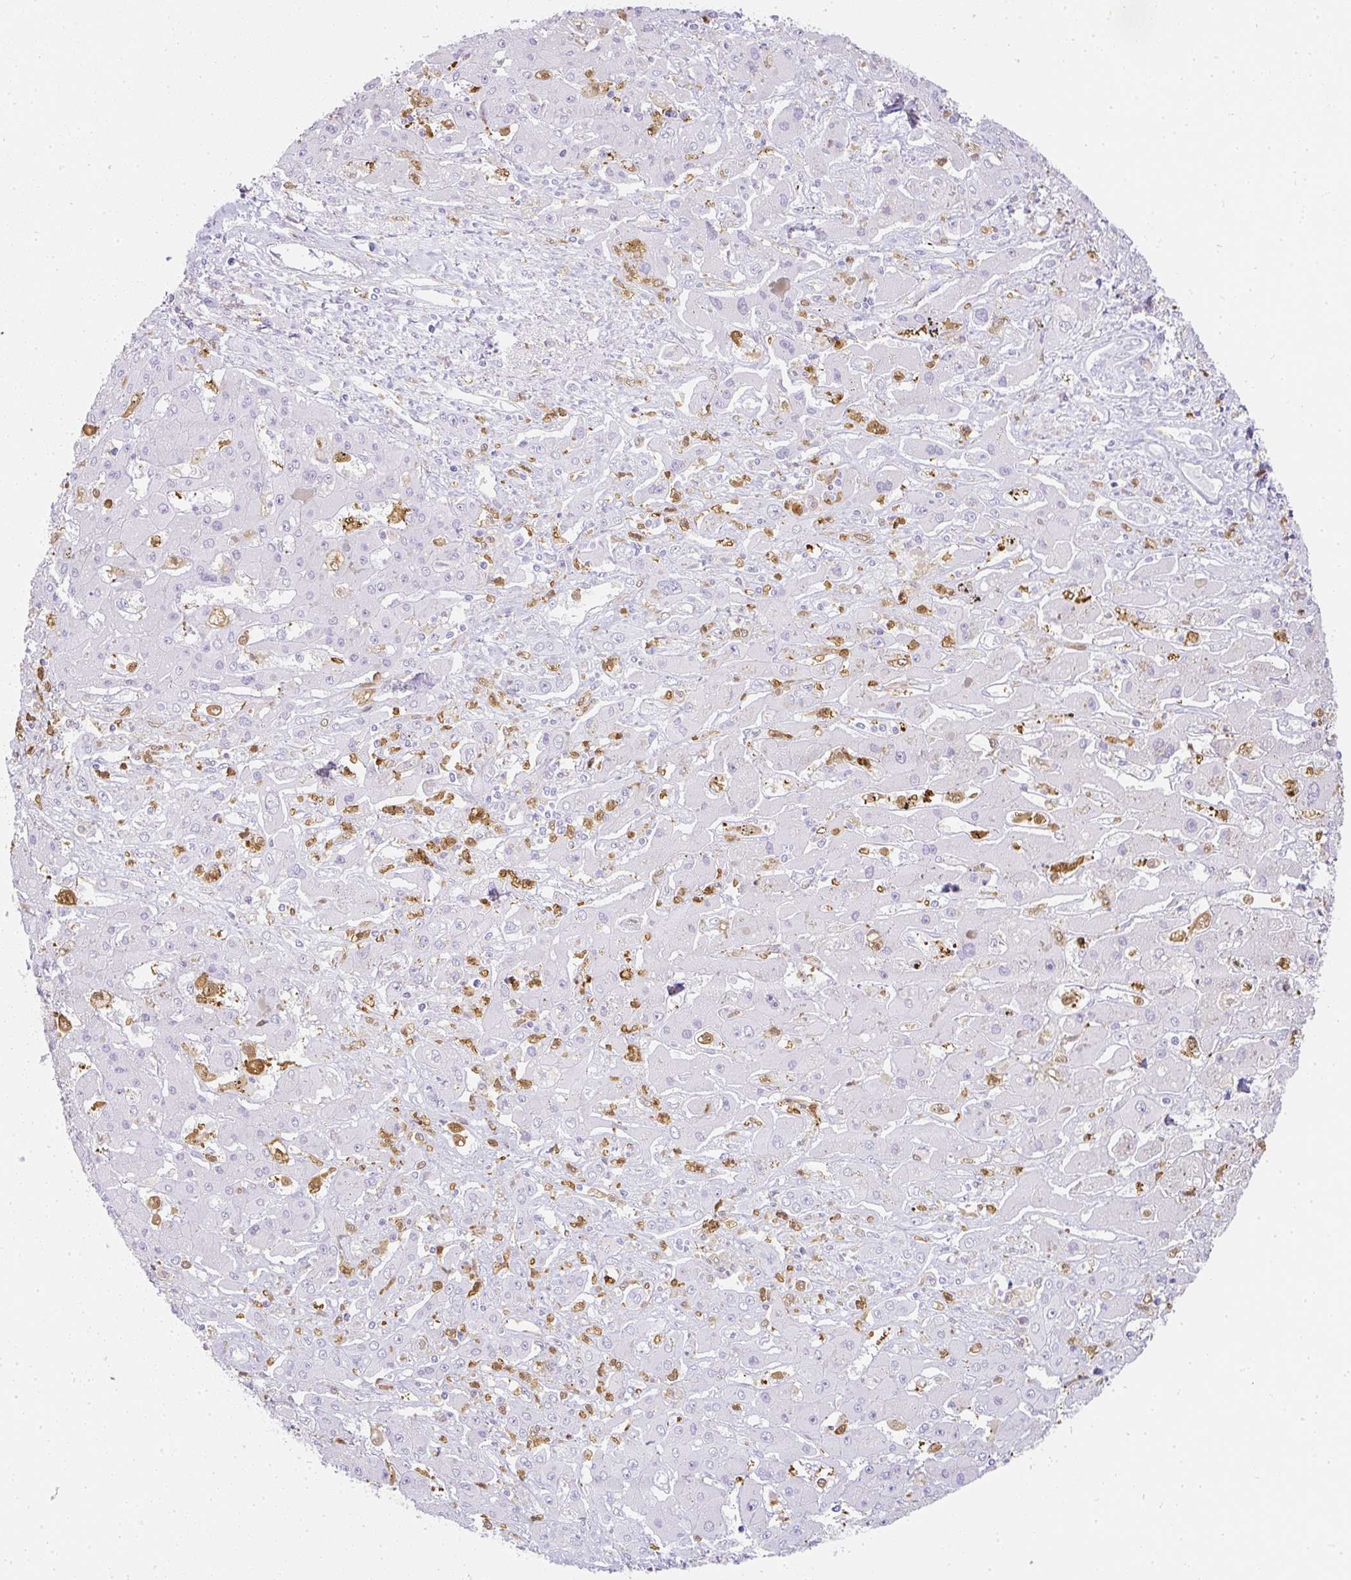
{"staining": {"intensity": "negative", "quantity": "none", "location": "none"}, "tissue": "liver cancer", "cell_type": "Tumor cells", "image_type": "cancer", "snomed": [{"axis": "morphology", "description": "Cholangiocarcinoma"}, {"axis": "topography", "description": "Liver"}], "caption": "IHC micrograph of liver cholangiocarcinoma stained for a protein (brown), which exhibits no expression in tumor cells.", "gene": "HK3", "patient": {"sex": "male", "age": 67}}